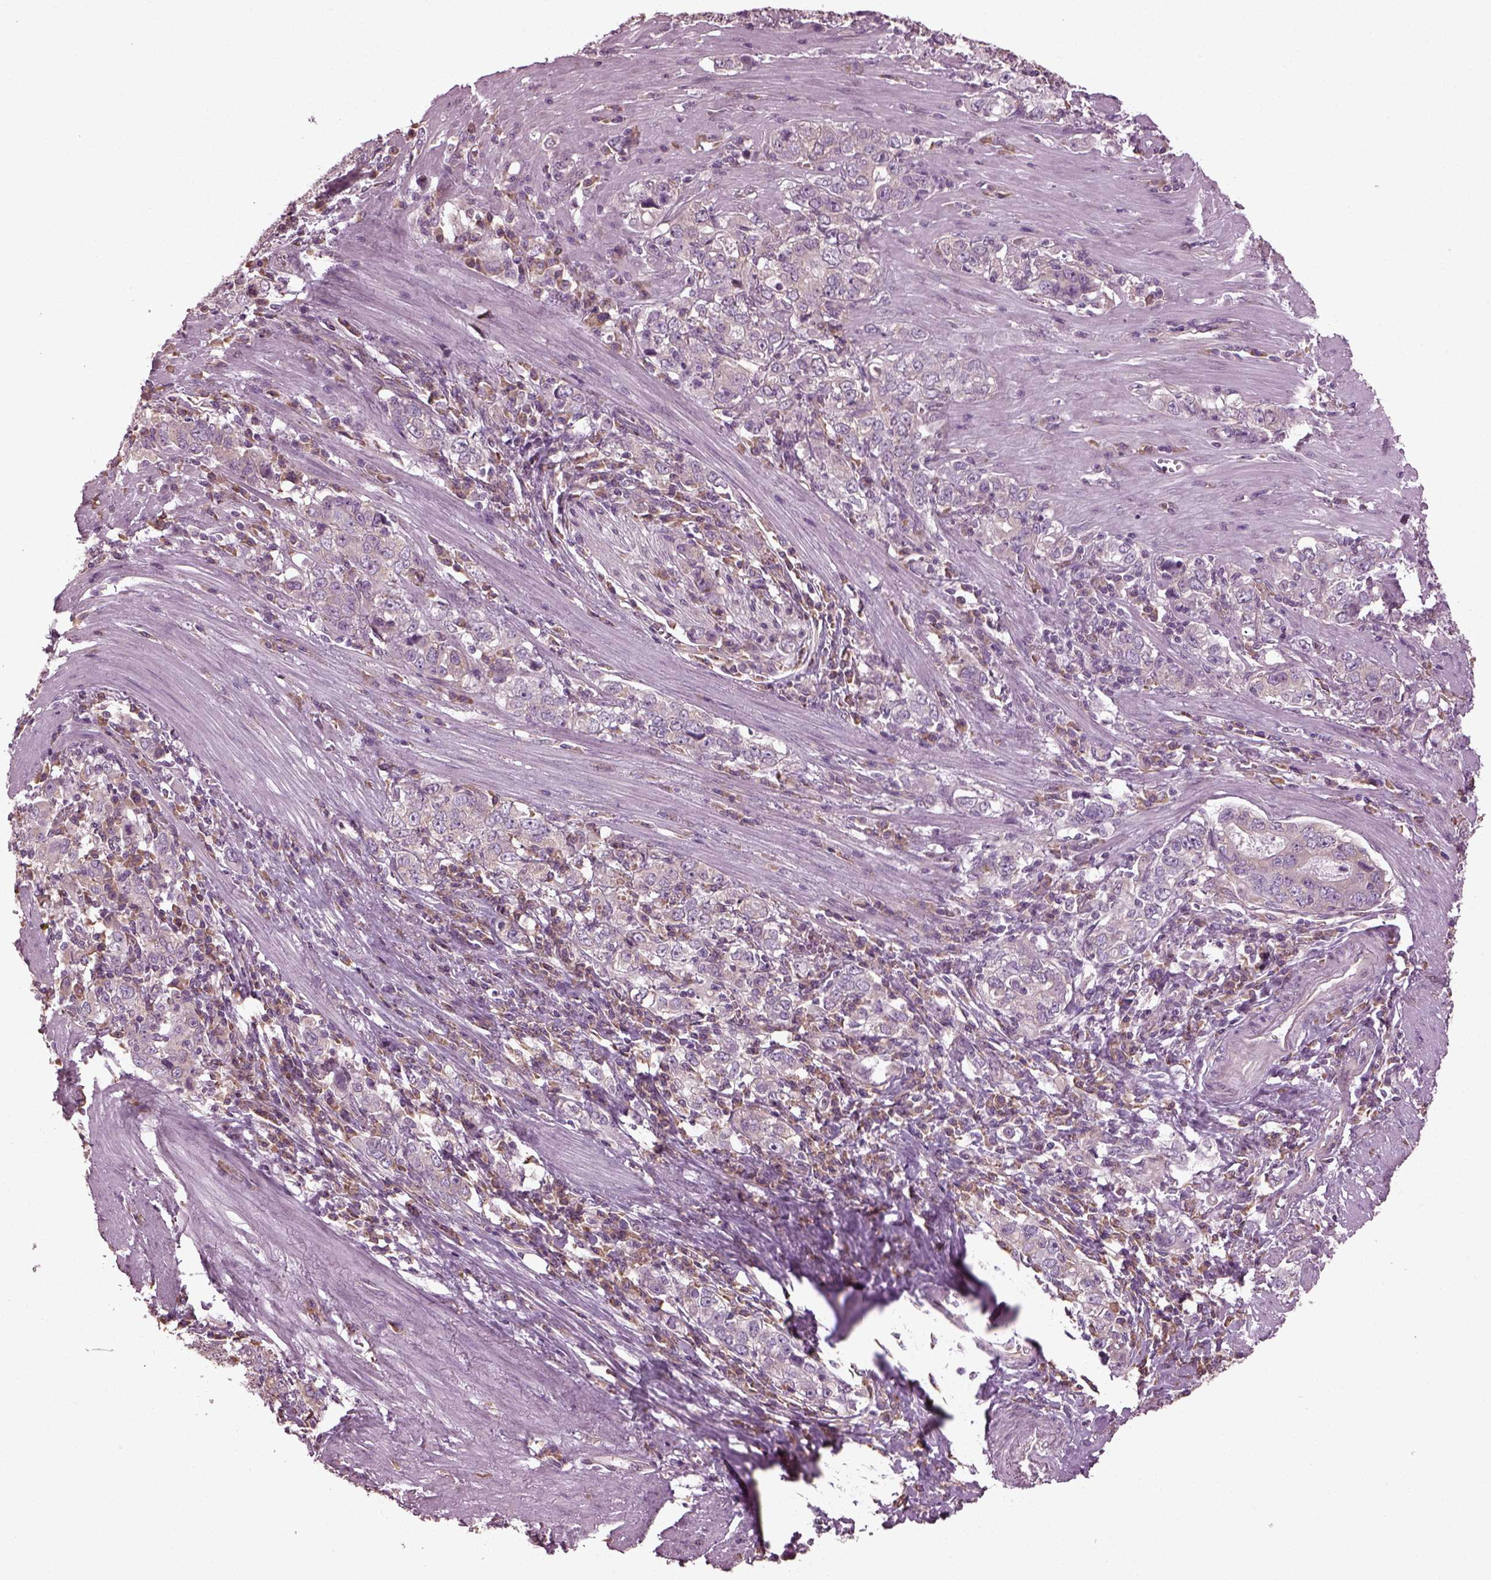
{"staining": {"intensity": "weak", "quantity": "25%-75%", "location": "cytoplasmic/membranous"}, "tissue": "stomach cancer", "cell_type": "Tumor cells", "image_type": "cancer", "snomed": [{"axis": "morphology", "description": "Adenocarcinoma, NOS"}, {"axis": "topography", "description": "Stomach, lower"}], "caption": "Immunohistochemical staining of human adenocarcinoma (stomach) exhibits weak cytoplasmic/membranous protein expression in about 25%-75% of tumor cells.", "gene": "CABP5", "patient": {"sex": "female", "age": 72}}